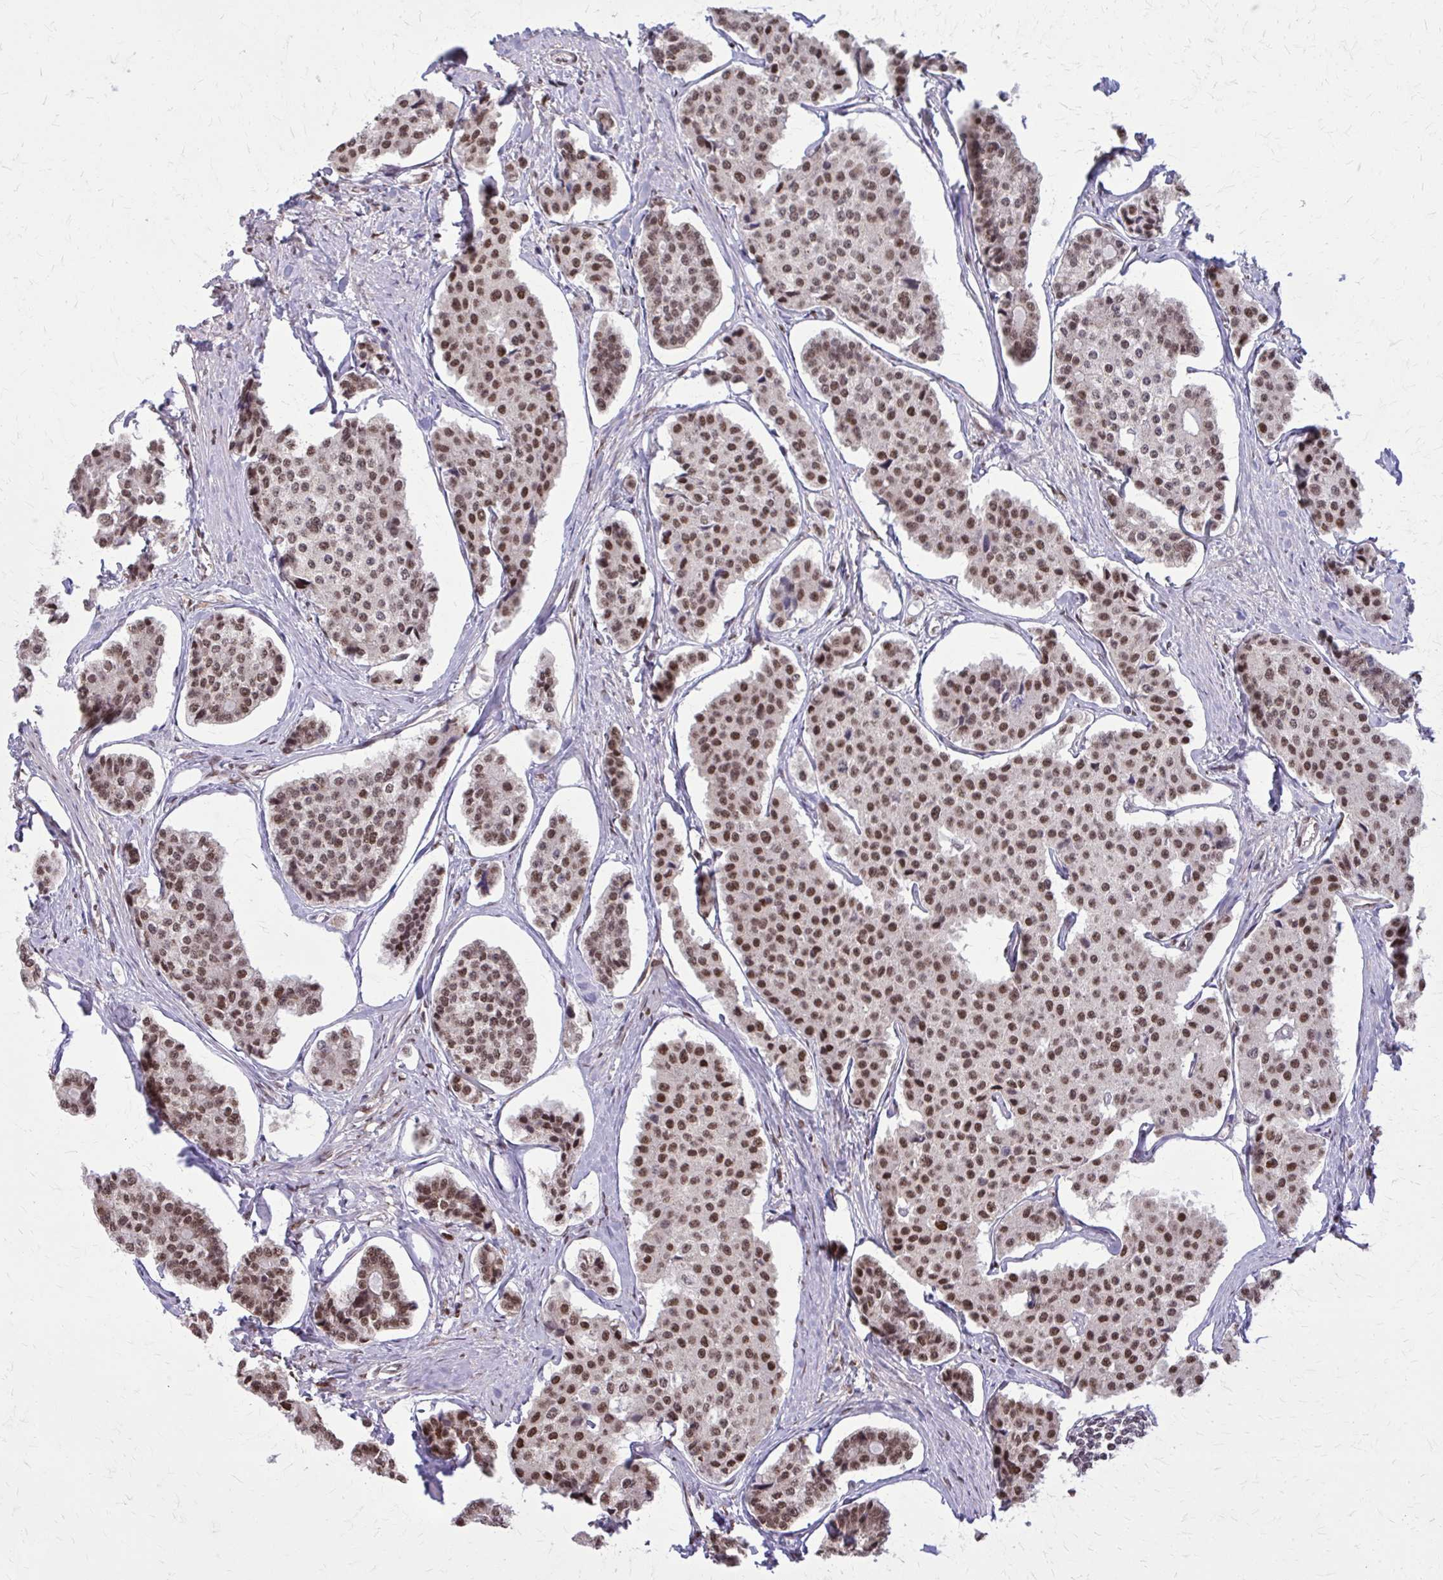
{"staining": {"intensity": "moderate", "quantity": ">75%", "location": "nuclear"}, "tissue": "carcinoid", "cell_type": "Tumor cells", "image_type": "cancer", "snomed": [{"axis": "morphology", "description": "Carcinoid, malignant, NOS"}, {"axis": "topography", "description": "Small intestine"}], "caption": "Immunohistochemistry histopathology image of neoplastic tissue: malignant carcinoid stained using IHC displays medium levels of moderate protein expression localized specifically in the nuclear of tumor cells, appearing as a nuclear brown color.", "gene": "TTF1", "patient": {"sex": "female", "age": 65}}